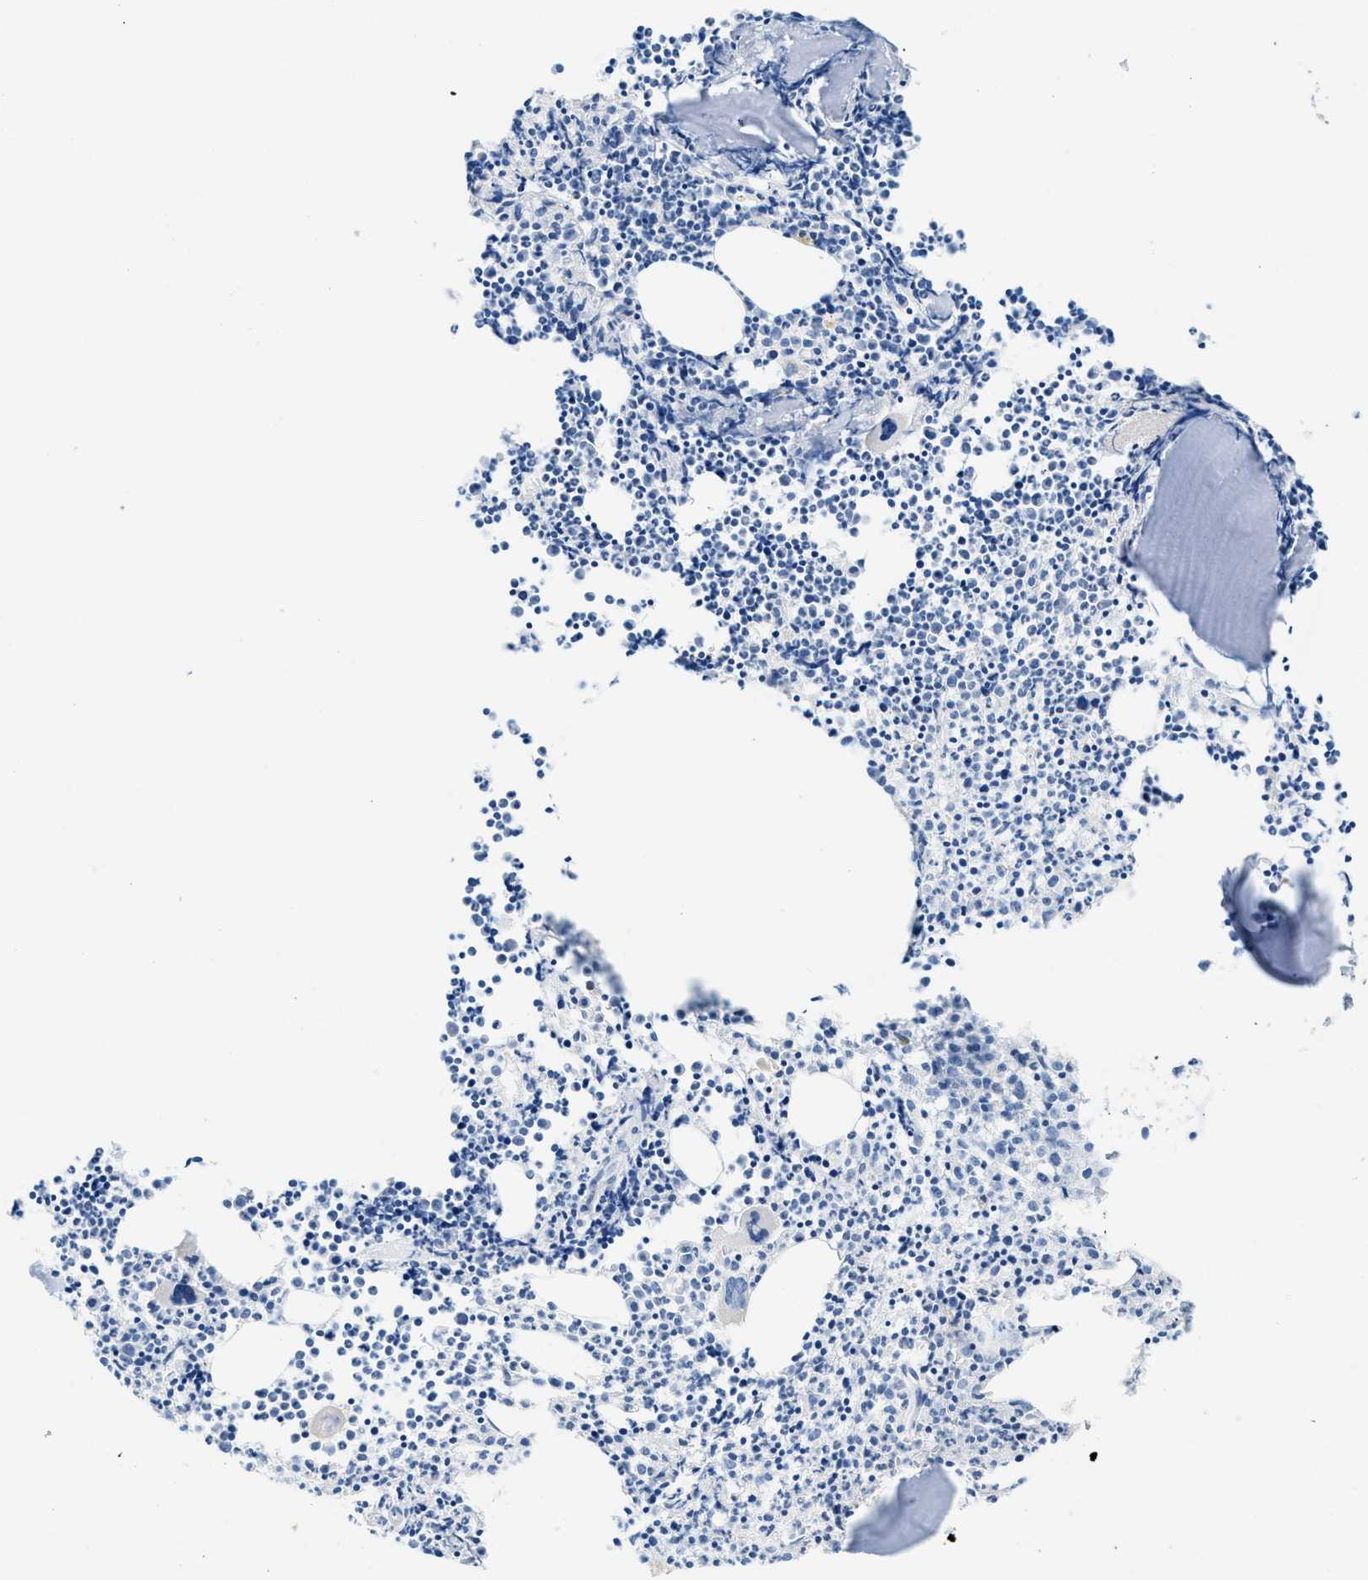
{"staining": {"intensity": "negative", "quantity": "none", "location": "none"}, "tissue": "bone marrow", "cell_type": "Hematopoietic cells", "image_type": "normal", "snomed": [{"axis": "morphology", "description": "Normal tissue, NOS"}, {"axis": "morphology", "description": "Inflammation, NOS"}, {"axis": "topography", "description": "Bone marrow"}], "caption": "Immunohistochemistry micrograph of normal human bone marrow stained for a protein (brown), which exhibits no expression in hematopoietic cells.", "gene": "SPAM1", "patient": {"sex": "female", "age": 53}}